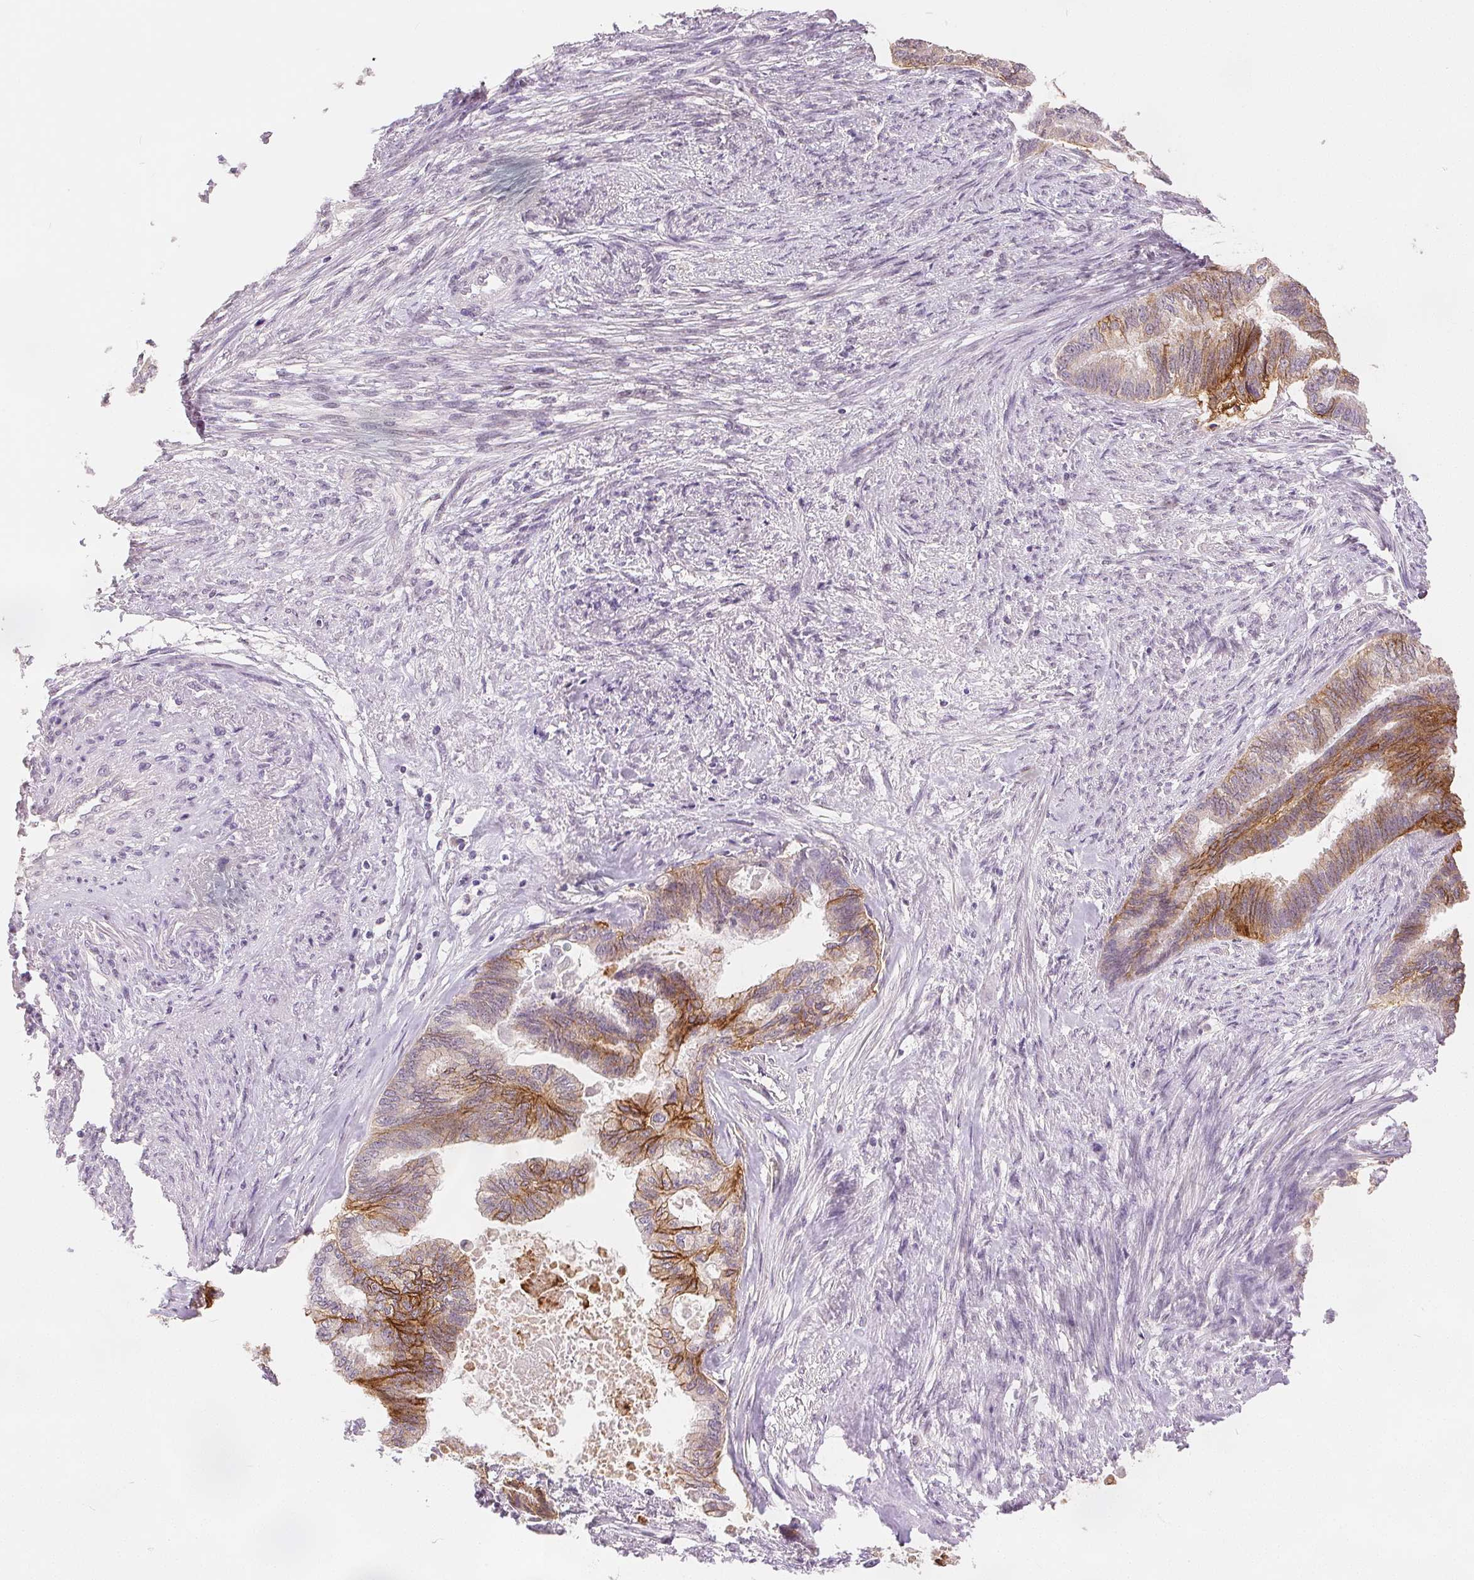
{"staining": {"intensity": "moderate", "quantity": "25%-75%", "location": "cytoplasmic/membranous"}, "tissue": "endometrial cancer", "cell_type": "Tumor cells", "image_type": "cancer", "snomed": [{"axis": "morphology", "description": "Adenocarcinoma, NOS"}, {"axis": "topography", "description": "Endometrium"}], "caption": "A histopathology image of human endometrial cancer (adenocarcinoma) stained for a protein displays moderate cytoplasmic/membranous brown staining in tumor cells. (DAB IHC with brightfield microscopy, high magnification).", "gene": "CA12", "patient": {"sex": "female", "age": 86}}